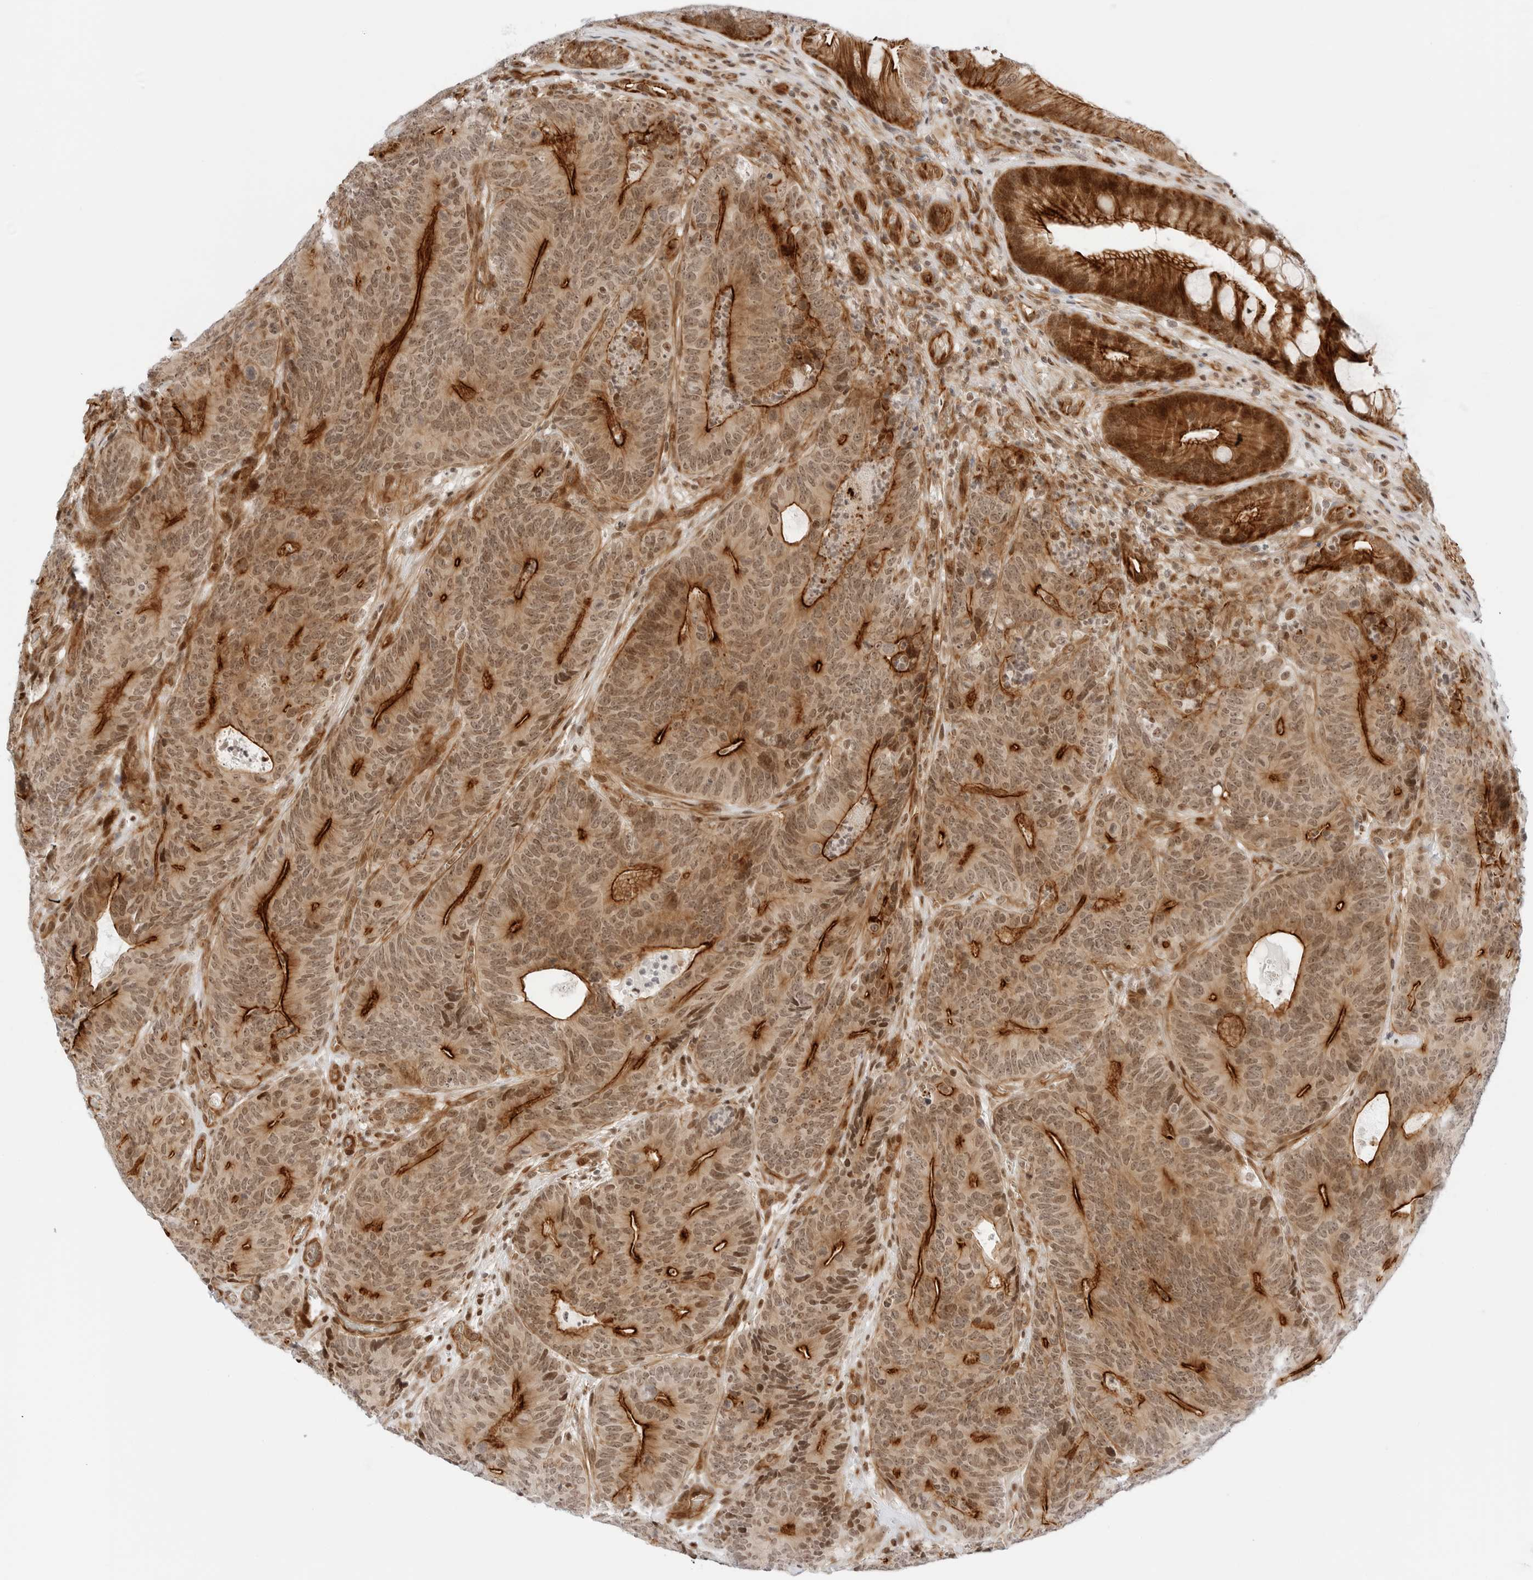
{"staining": {"intensity": "strong", "quantity": "25%-75%", "location": "cytoplasmic/membranous,nuclear"}, "tissue": "colorectal cancer", "cell_type": "Tumor cells", "image_type": "cancer", "snomed": [{"axis": "morphology", "description": "Normal tissue, NOS"}, {"axis": "topography", "description": "Colon"}], "caption": "Immunohistochemistry (IHC) micrograph of neoplastic tissue: colorectal cancer stained using immunohistochemistry (IHC) shows high levels of strong protein expression localized specifically in the cytoplasmic/membranous and nuclear of tumor cells, appearing as a cytoplasmic/membranous and nuclear brown color.", "gene": "ZNF613", "patient": {"sex": "female", "age": 82}}